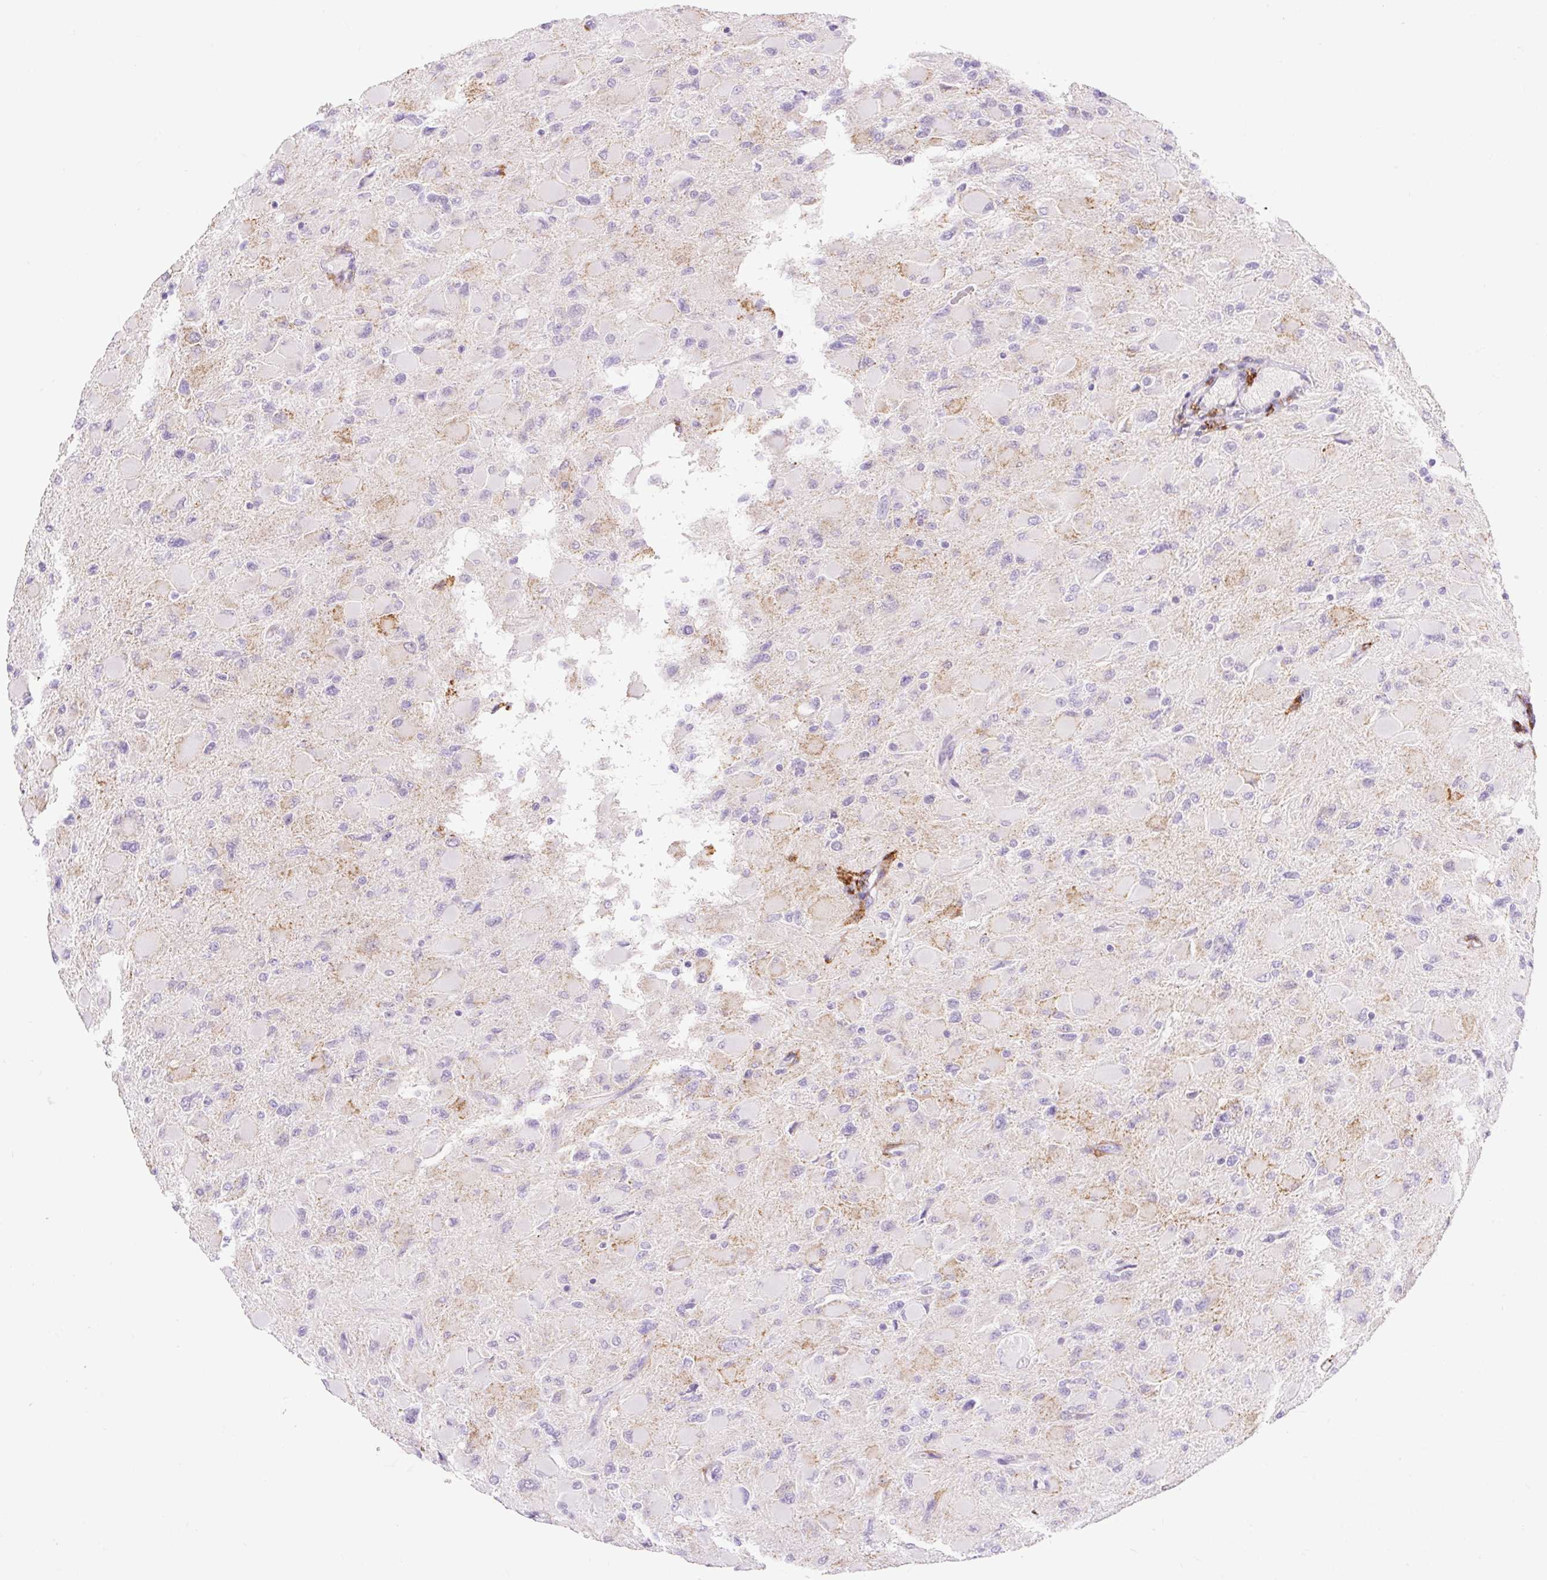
{"staining": {"intensity": "negative", "quantity": "none", "location": "none"}, "tissue": "glioma", "cell_type": "Tumor cells", "image_type": "cancer", "snomed": [{"axis": "morphology", "description": "Glioma, malignant, High grade"}, {"axis": "topography", "description": "Cerebral cortex"}], "caption": "Photomicrograph shows no significant protein staining in tumor cells of malignant high-grade glioma.", "gene": "SIGLEC1", "patient": {"sex": "female", "age": 36}}